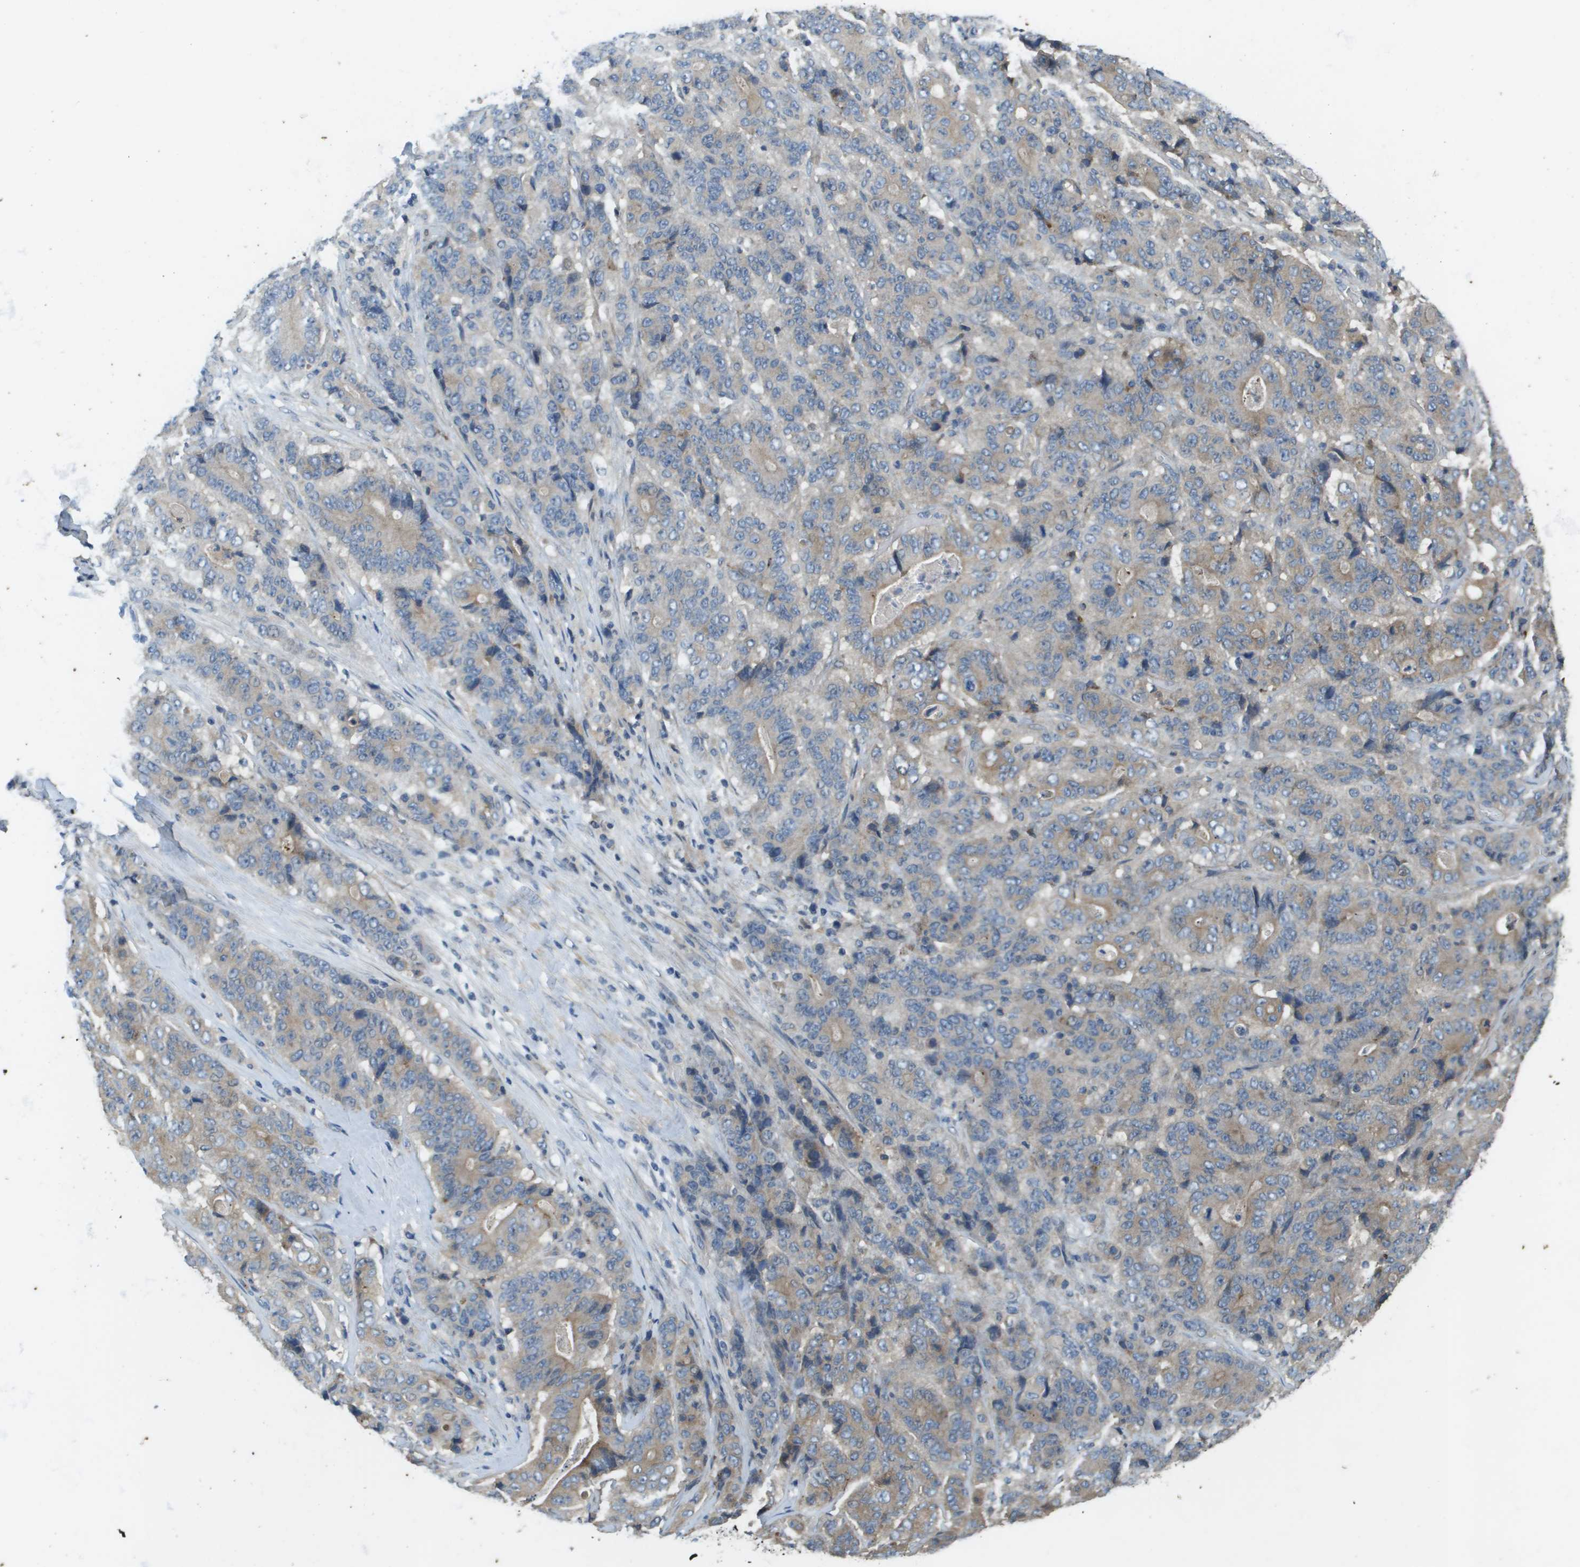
{"staining": {"intensity": "weak", "quantity": "25%-75%", "location": "cytoplasmic/membranous"}, "tissue": "stomach cancer", "cell_type": "Tumor cells", "image_type": "cancer", "snomed": [{"axis": "morphology", "description": "Adenocarcinoma, NOS"}, {"axis": "topography", "description": "Stomach"}], "caption": "Immunohistochemistry (IHC) of human adenocarcinoma (stomach) displays low levels of weak cytoplasmic/membranous expression in approximately 25%-75% of tumor cells. (DAB (3,3'-diaminobenzidine) = brown stain, brightfield microscopy at high magnification).", "gene": "KRT23", "patient": {"sex": "female", "age": 73}}